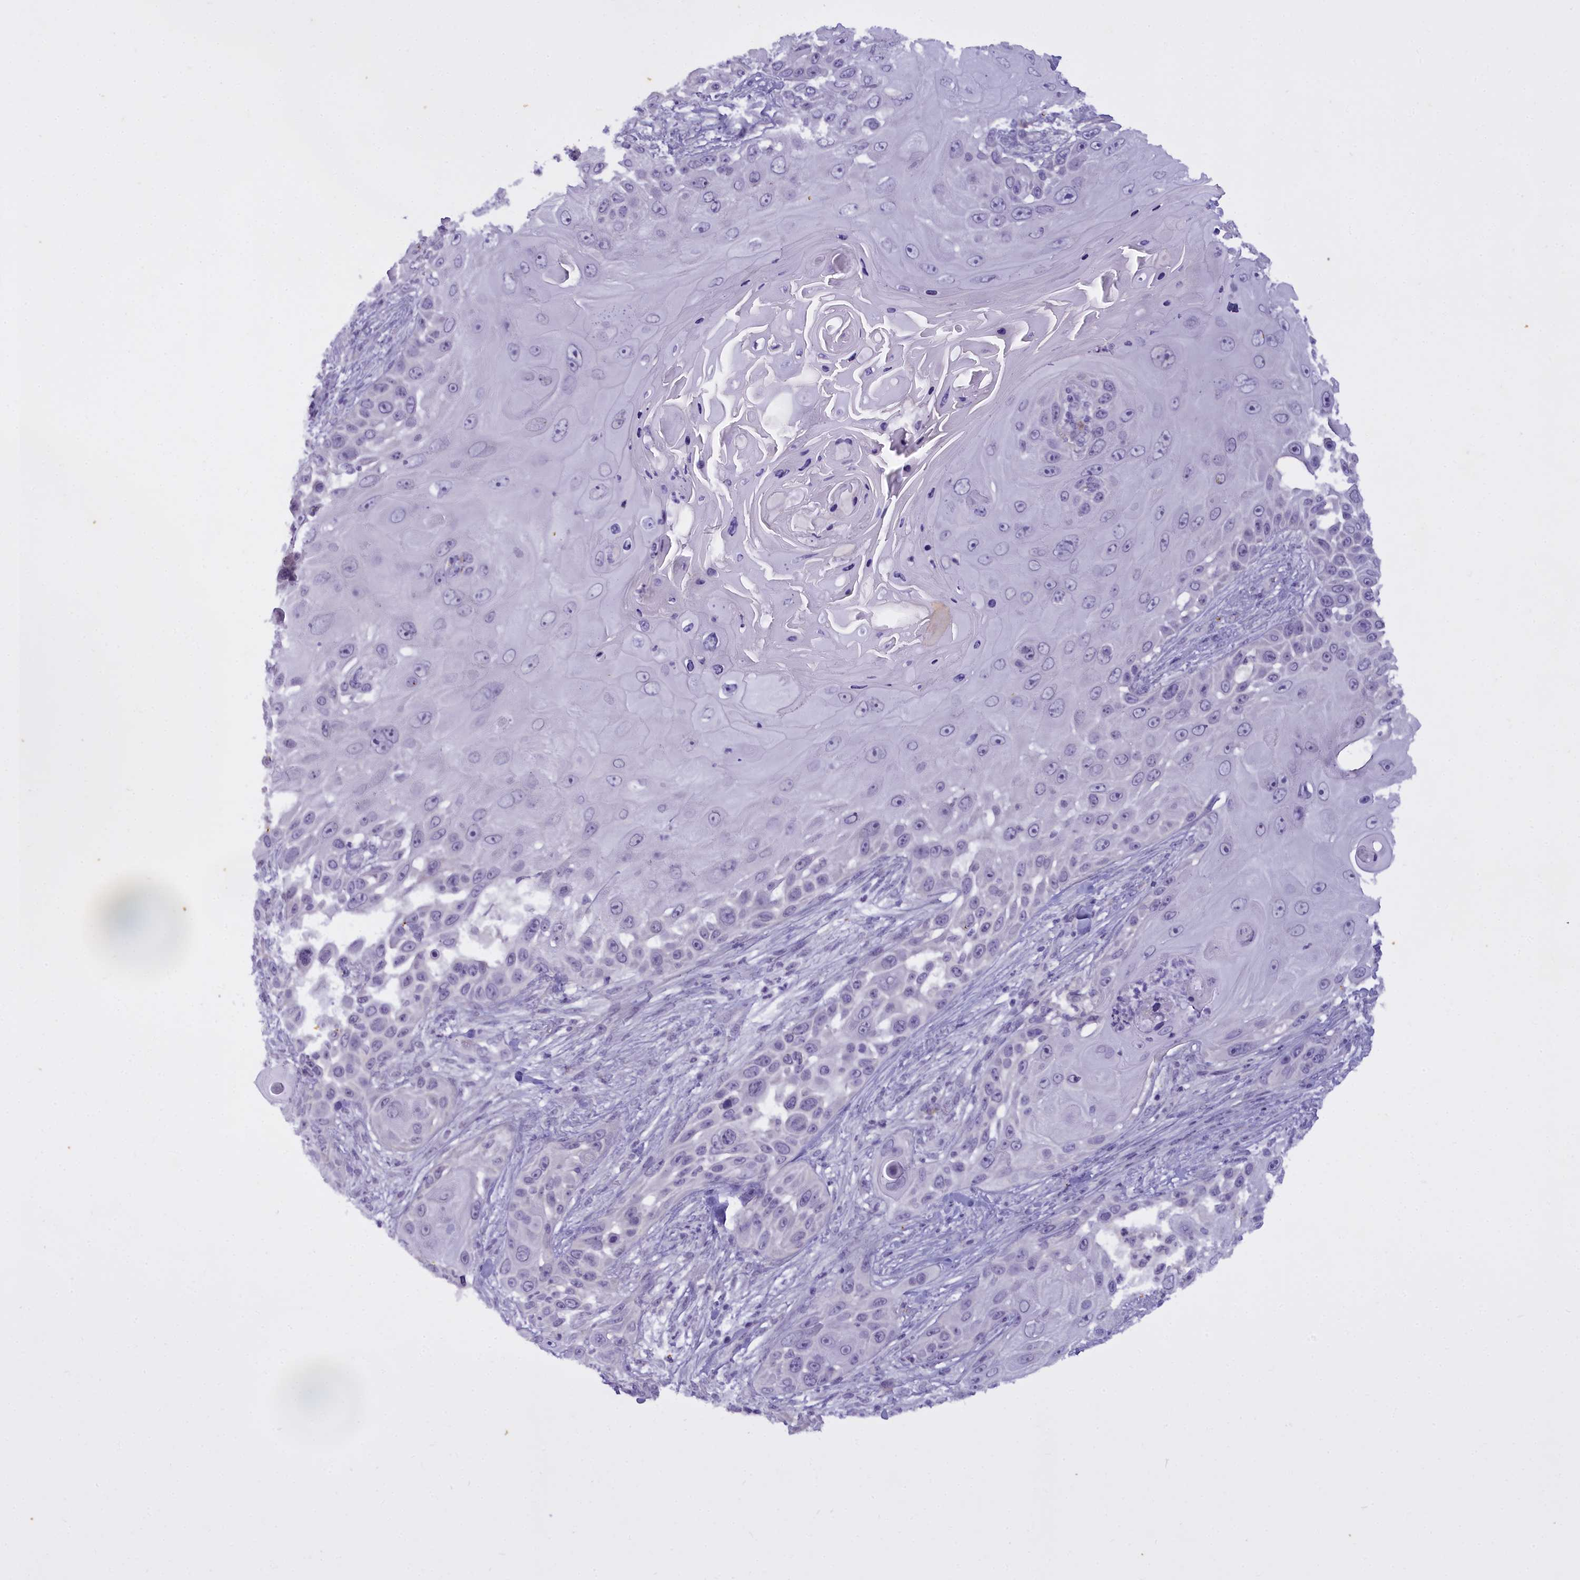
{"staining": {"intensity": "negative", "quantity": "none", "location": "none"}, "tissue": "skin cancer", "cell_type": "Tumor cells", "image_type": "cancer", "snomed": [{"axis": "morphology", "description": "Squamous cell carcinoma, NOS"}, {"axis": "topography", "description": "Skin"}], "caption": "Tumor cells show no significant staining in skin squamous cell carcinoma. Brightfield microscopy of IHC stained with DAB (3,3'-diaminobenzidine) (brown) and hematoxylin (blue), captured at high magnification.", "gene": "OSTN", "patient": {"sex": "female", "age": 44}}